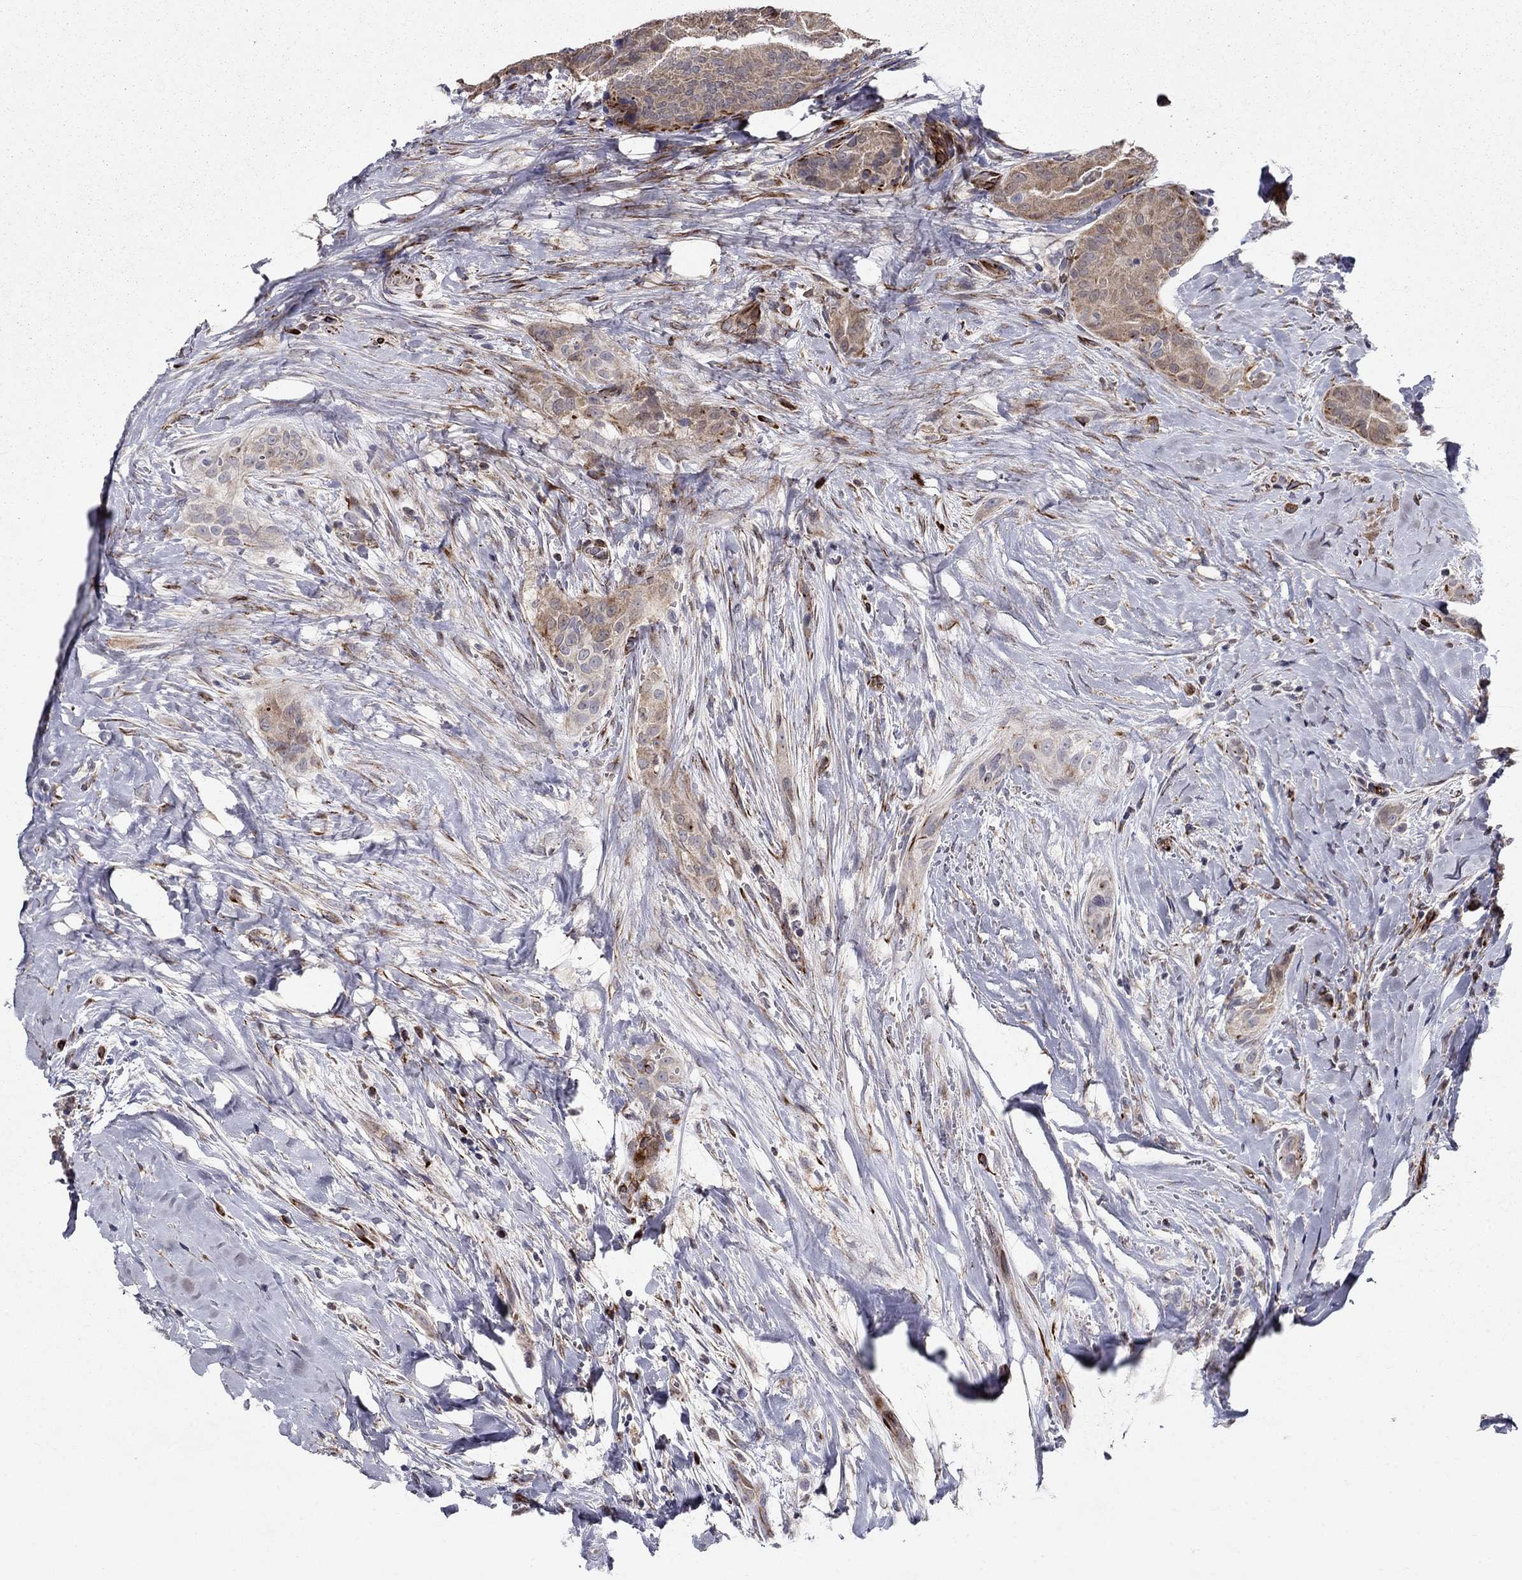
{"staining": {"intensity": "moderate", "quantity": "25%-75%", "location": "cytoplasmic/membranous"}, "tissue": "thyroid cancer", "cell_type": "Tumor cells", "image_type": "cancer", "snomed": [{"axis": "morphology", "description": "Papillary adenocarcinoma, NOS"}, {"axis": "topography", "description": "Thyroid gland"}], "caption": "Approximately 25%-75% of tumor cells in human papillary adenocarcinoma (thyroid) reveal moderate cytoplasmic/membranous protein expression as visualized by brown immunohistochemical staining.", "gene": "LACTB2", "patient": {"sex": "male", "age": 61}}